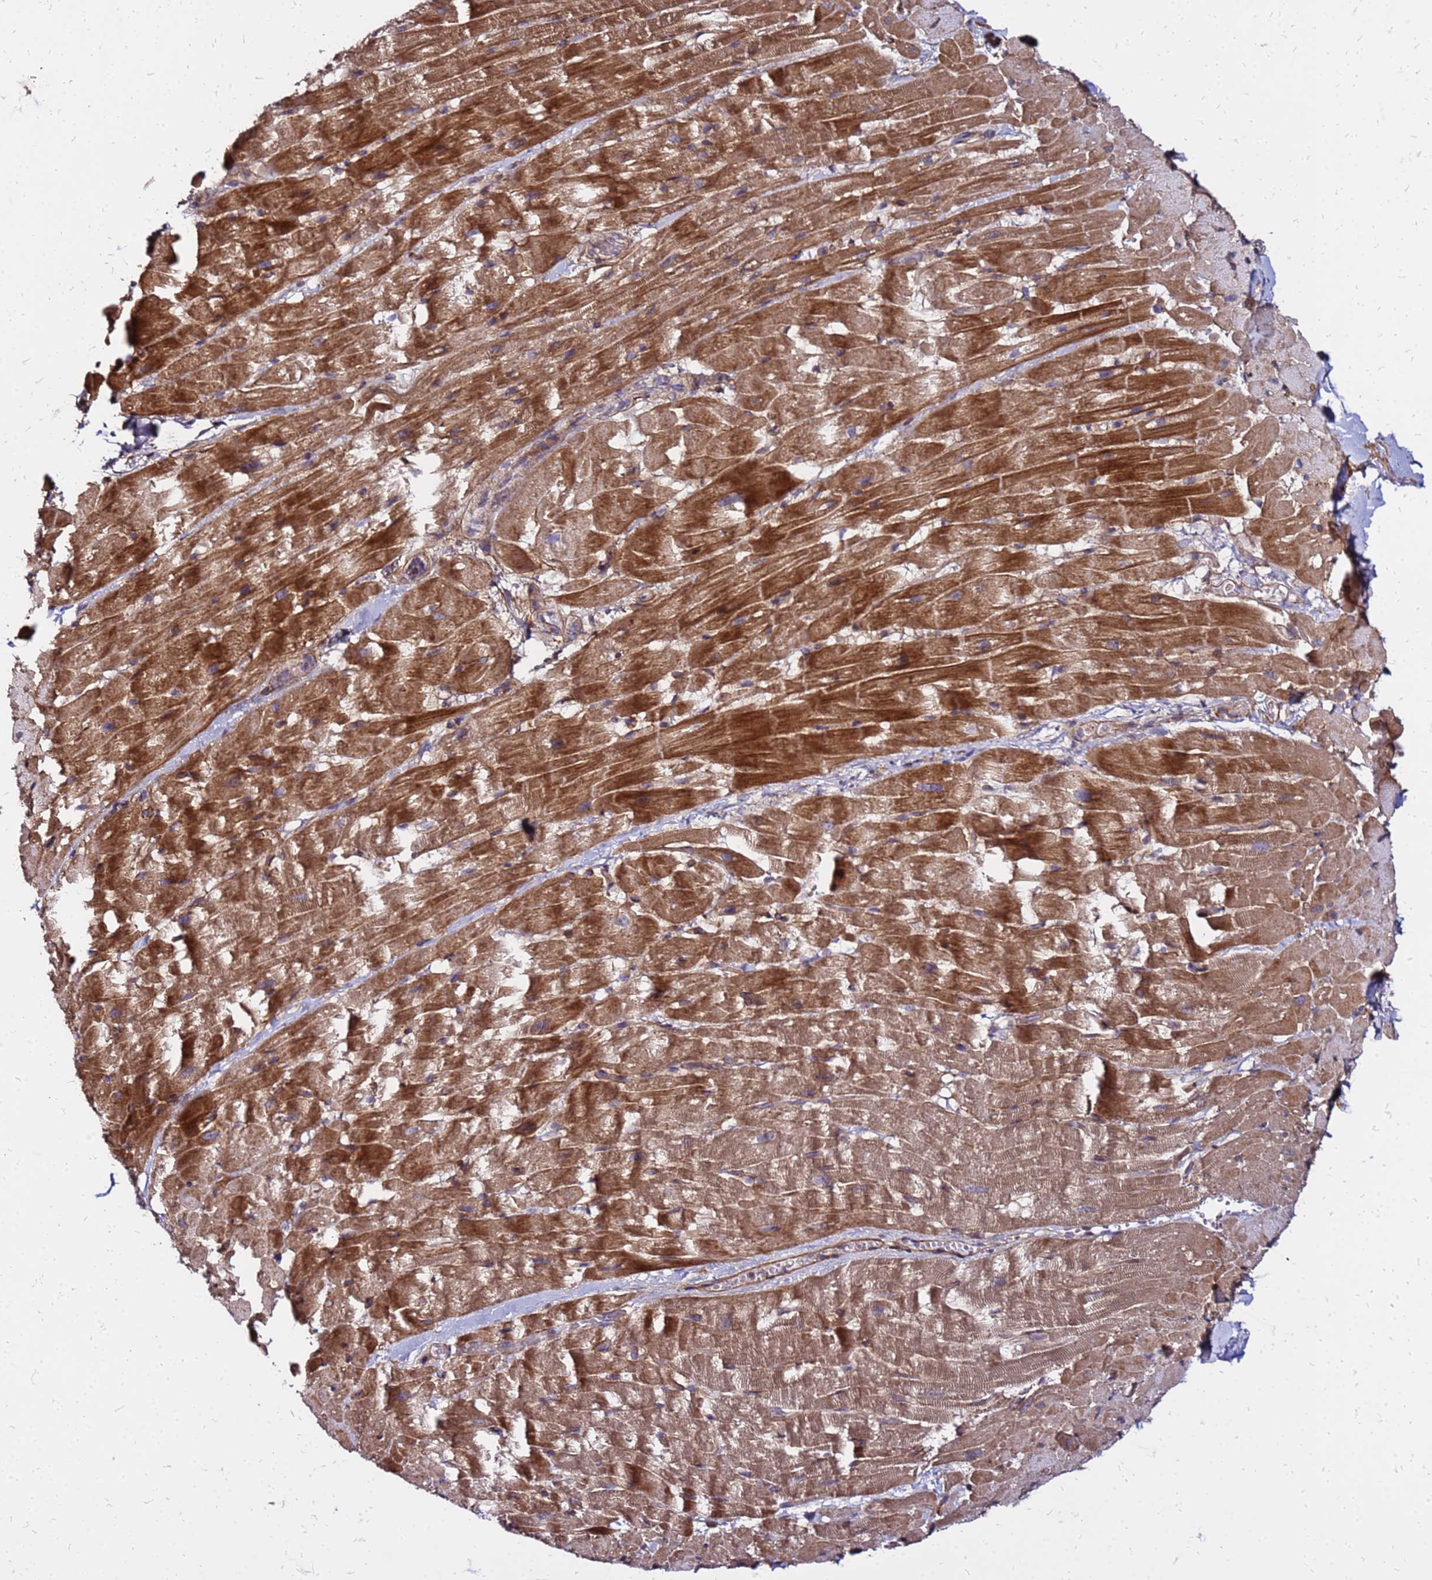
{"staining": {"intensity": "moderate", "quantity": ">75%", "location": "cytoplasmic/membranous"}, "tissue": "heart muscle", "cell_type": "Cardiomyocytes", "image_type": "normal", "snomed": [{"axis": "morphology", "description": "Normal tissue, NOS"}, {"axis": "topography", "description": "Heart"}], "caption": "Immunohistochemical staining of unremarkable heart muscle shows moderate cytoplasmic/membranous protein expression in about >75% of cardiomyocytes.", "gene": "CYBC1", "patient": {"sex": "male", "age": 37}}